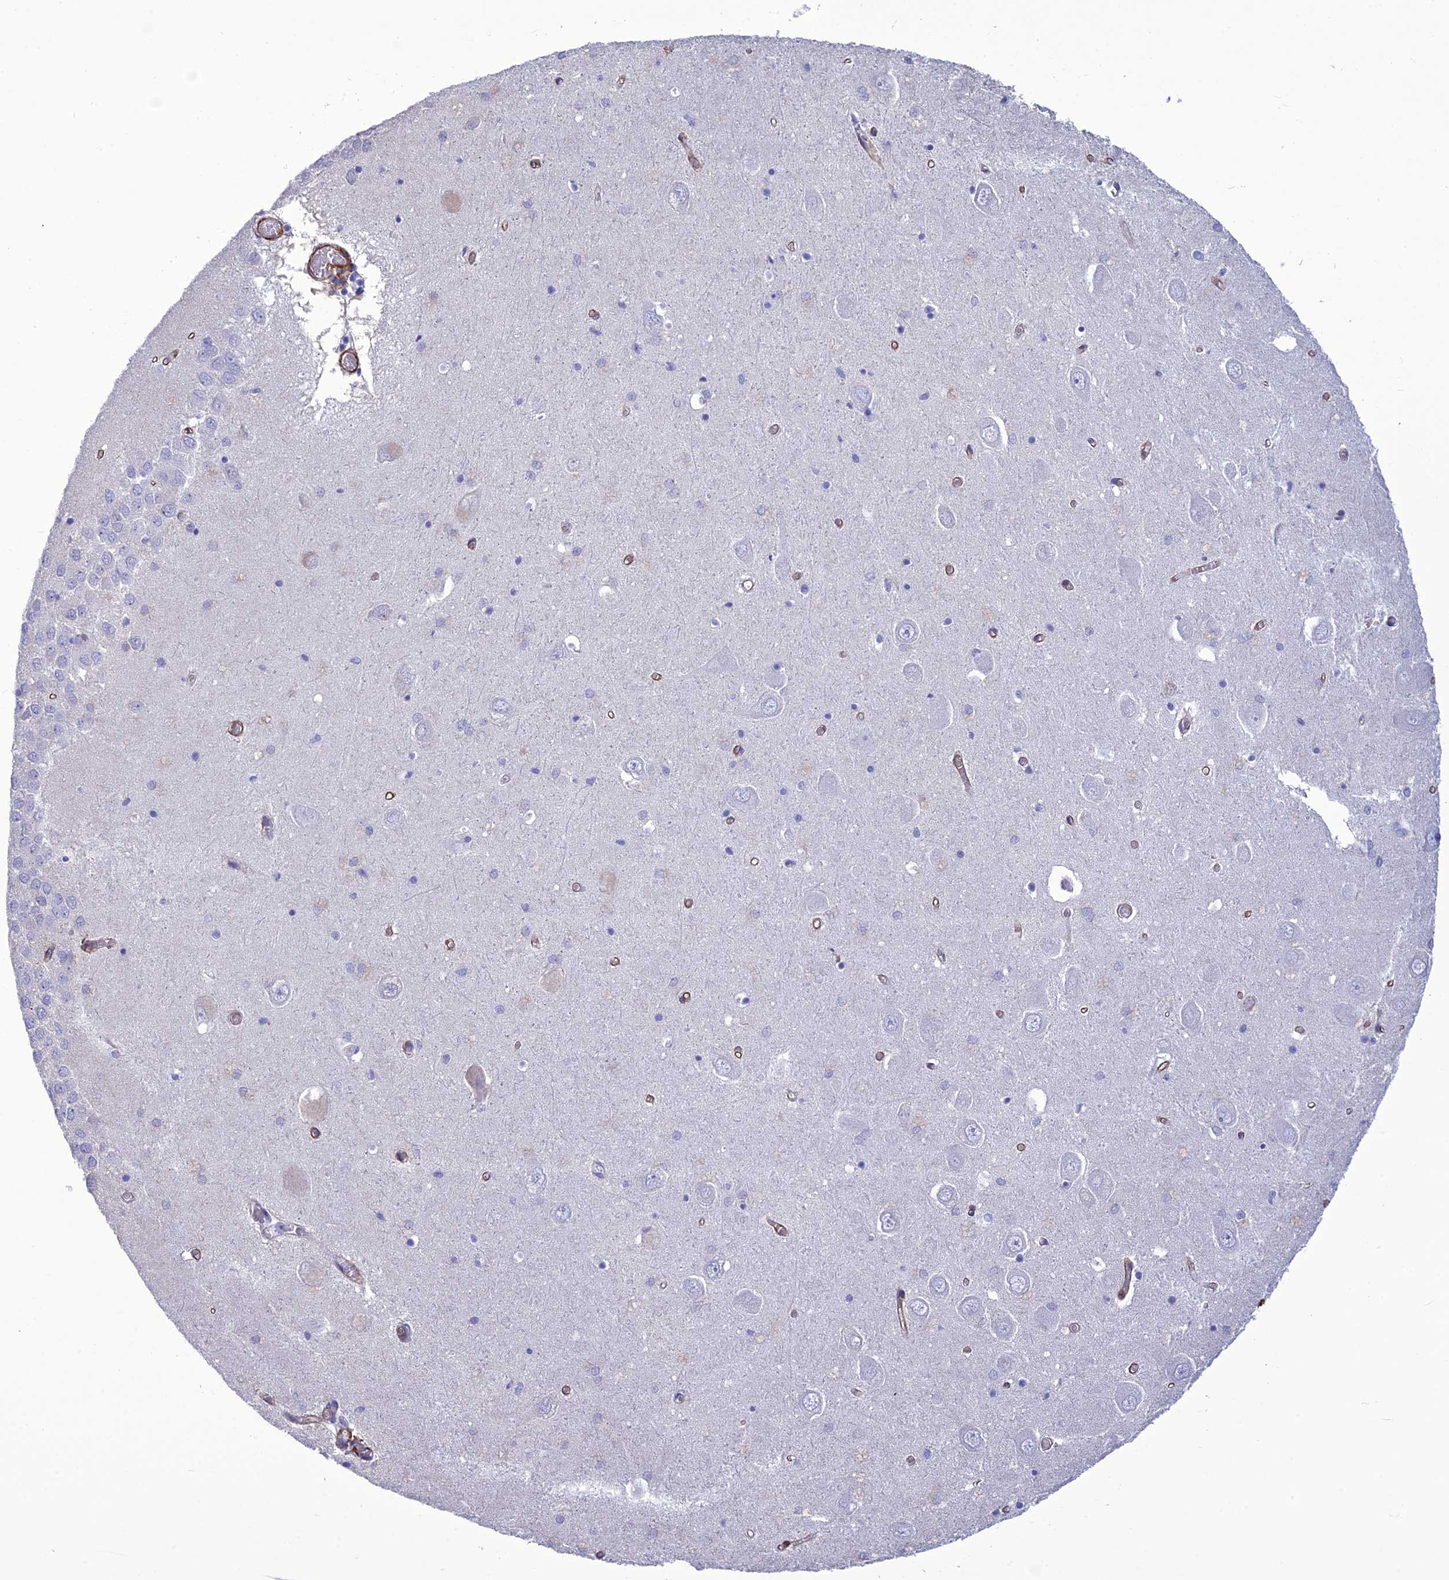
{"staining": {"intensity": "negative", "quantity": "none", "location": "none"}, "tissue": "hippocampus", "cell_type": "Glial cells", "image_type": "normal", "snomed": [{"axis": "morphology", "description": "Normal tissue, NOS"}, {"axis": "topography", "description": "Hippocampus"}], "caption": "Immunohistochemical staining of unremarkable hippocampus demonstrates no significant staining in glial cells. (Immunohistochemistry (ihc), brightfield microscopy, high magnification).", "gene": "NKD1", "patient": {"sex": "male", "age": 70}}